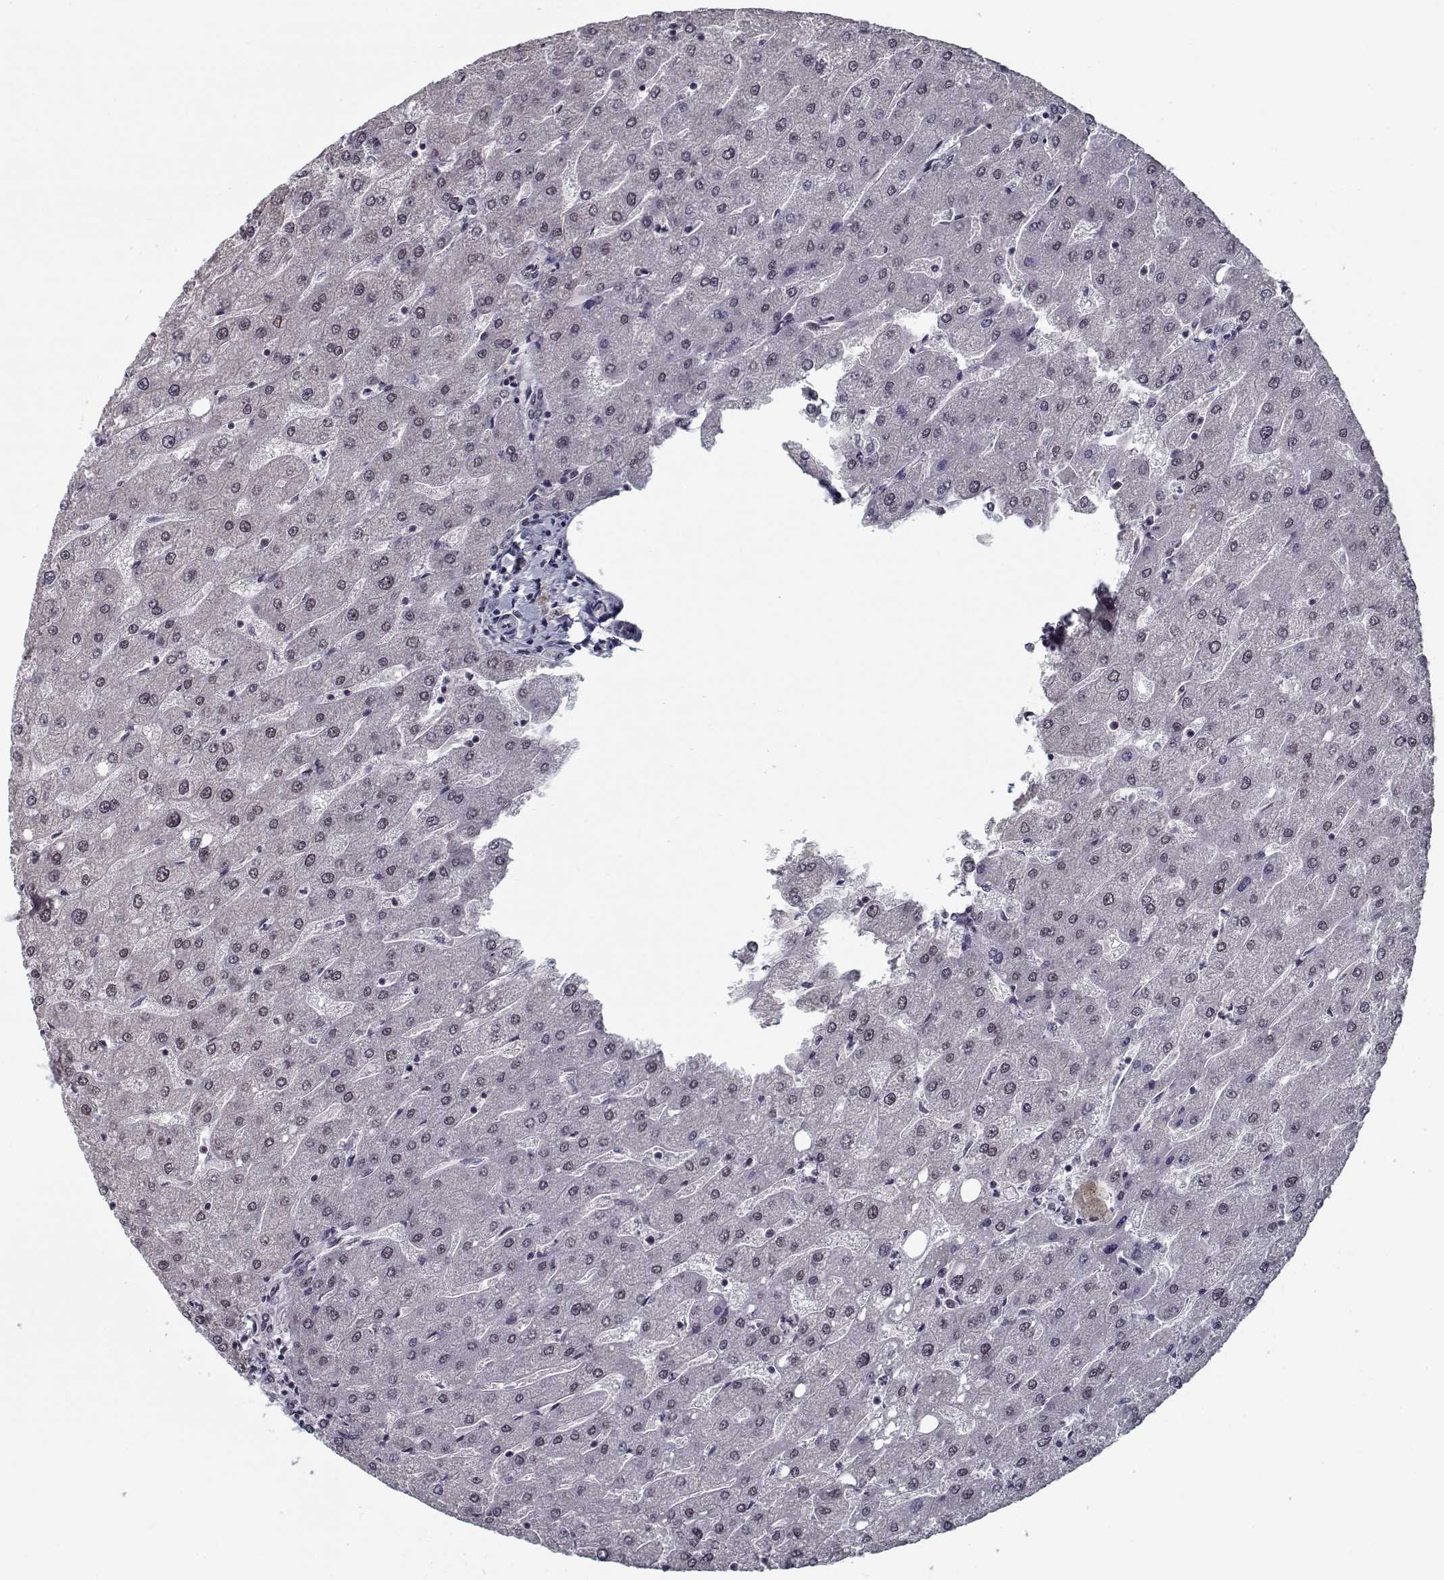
{"staining": {"intensity": "negative", "quantity": "none", "location": "none"}, "tissue": "liver", "cell_type": "Cholangiocytes", "image_type": "normal", "snomed": [{"axis": "morphology", "description": "Normal tissue, NOS"}, {"axis": "topography", "description": "Liver"}], "caption": "Image shows no significant protein expression in cholangiocytes of benign liver. Brightfield microscopy of IHC stained with DAB (brown) and hematoxylin (blue), captured at high magnification.", "gene": "TESPA1", "patient": {"sex": "male", "age": 67}}